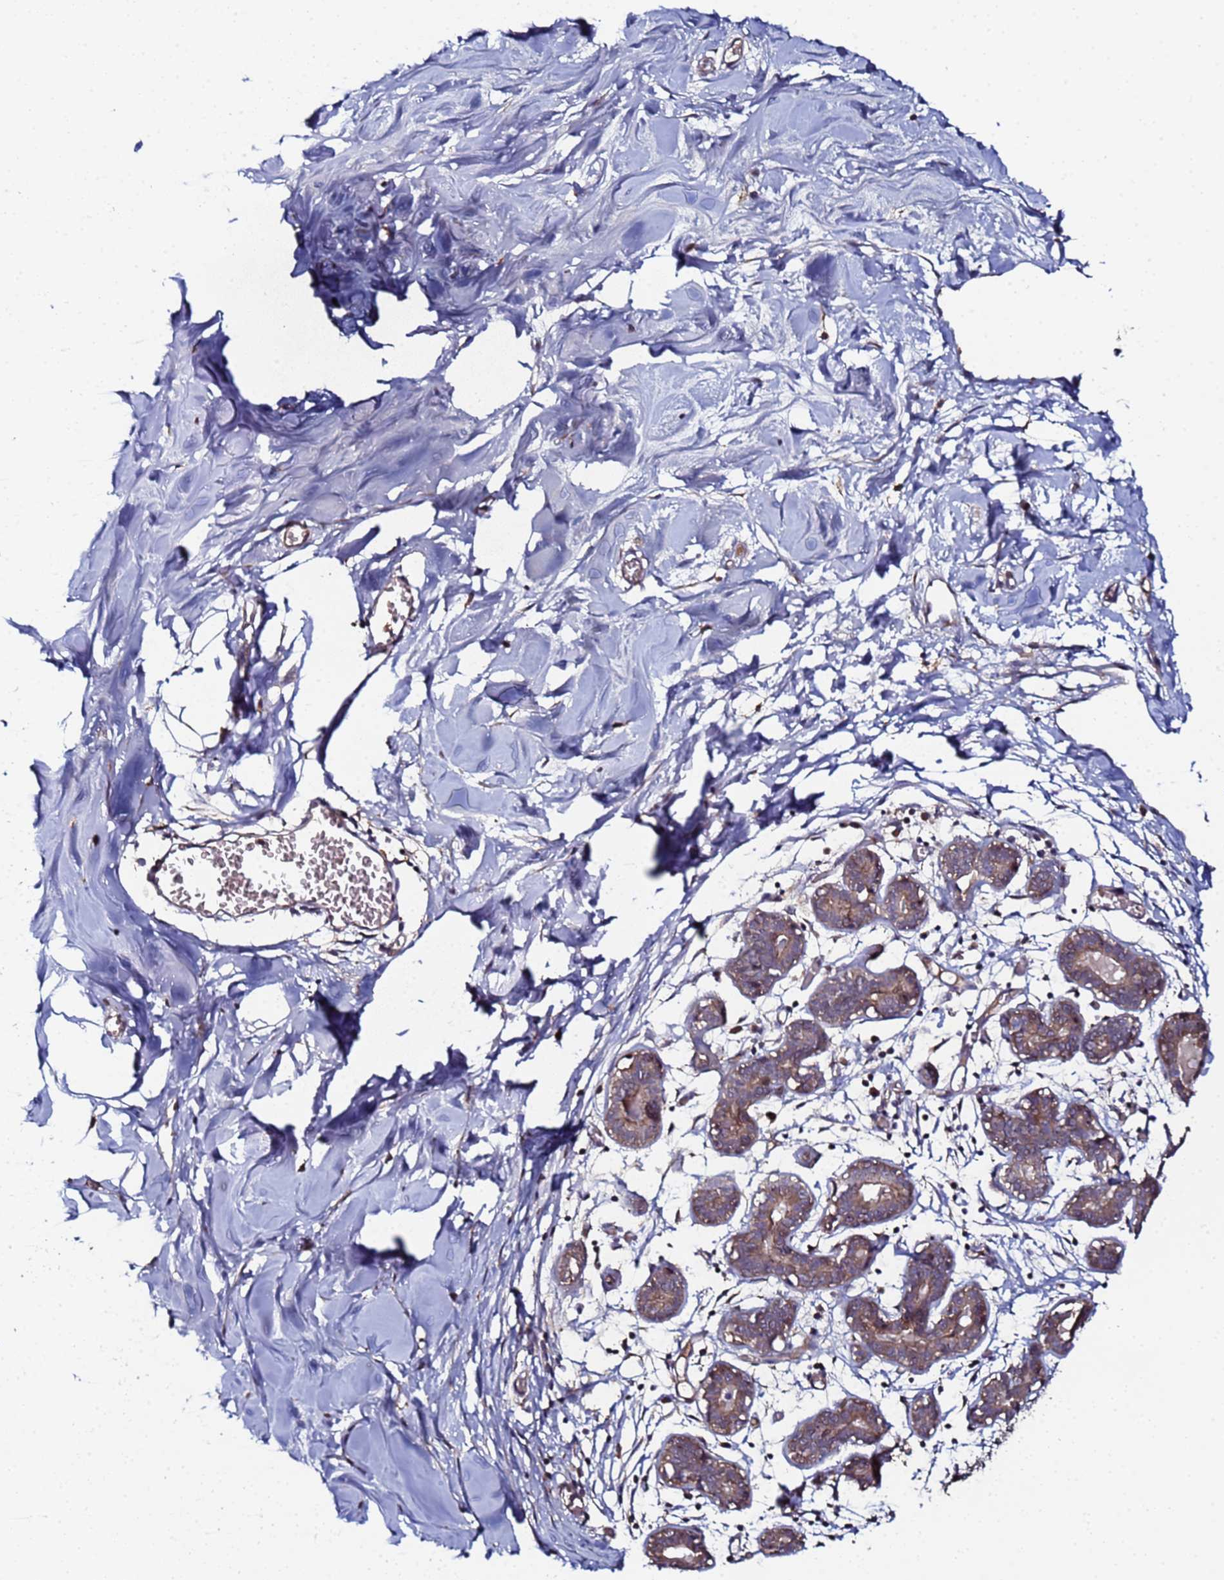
{"staining": {"intensity": "negative", "quantity": "none", "location": "none"}, "tissue": "breast", "cell_type": "Adipocytes", "image_type": "normal", "snomed": [{"axis": "morphology", "description": "Normal tissue, NOS"}, {"axis": "topography", "description": "Breast"}], "caption": "DAB (3,3'-diaminobenzidine) immunohistochemical staining of normal human breast displays no significant positivity in adipocytes. The staining is performed using DAB (3,3'-diaminobenzidine) brown chromogen with nuclei counter-stained in using hematoxylin.", "gene": "OSER1", "patient": {"sex": "female", "age": 27}}